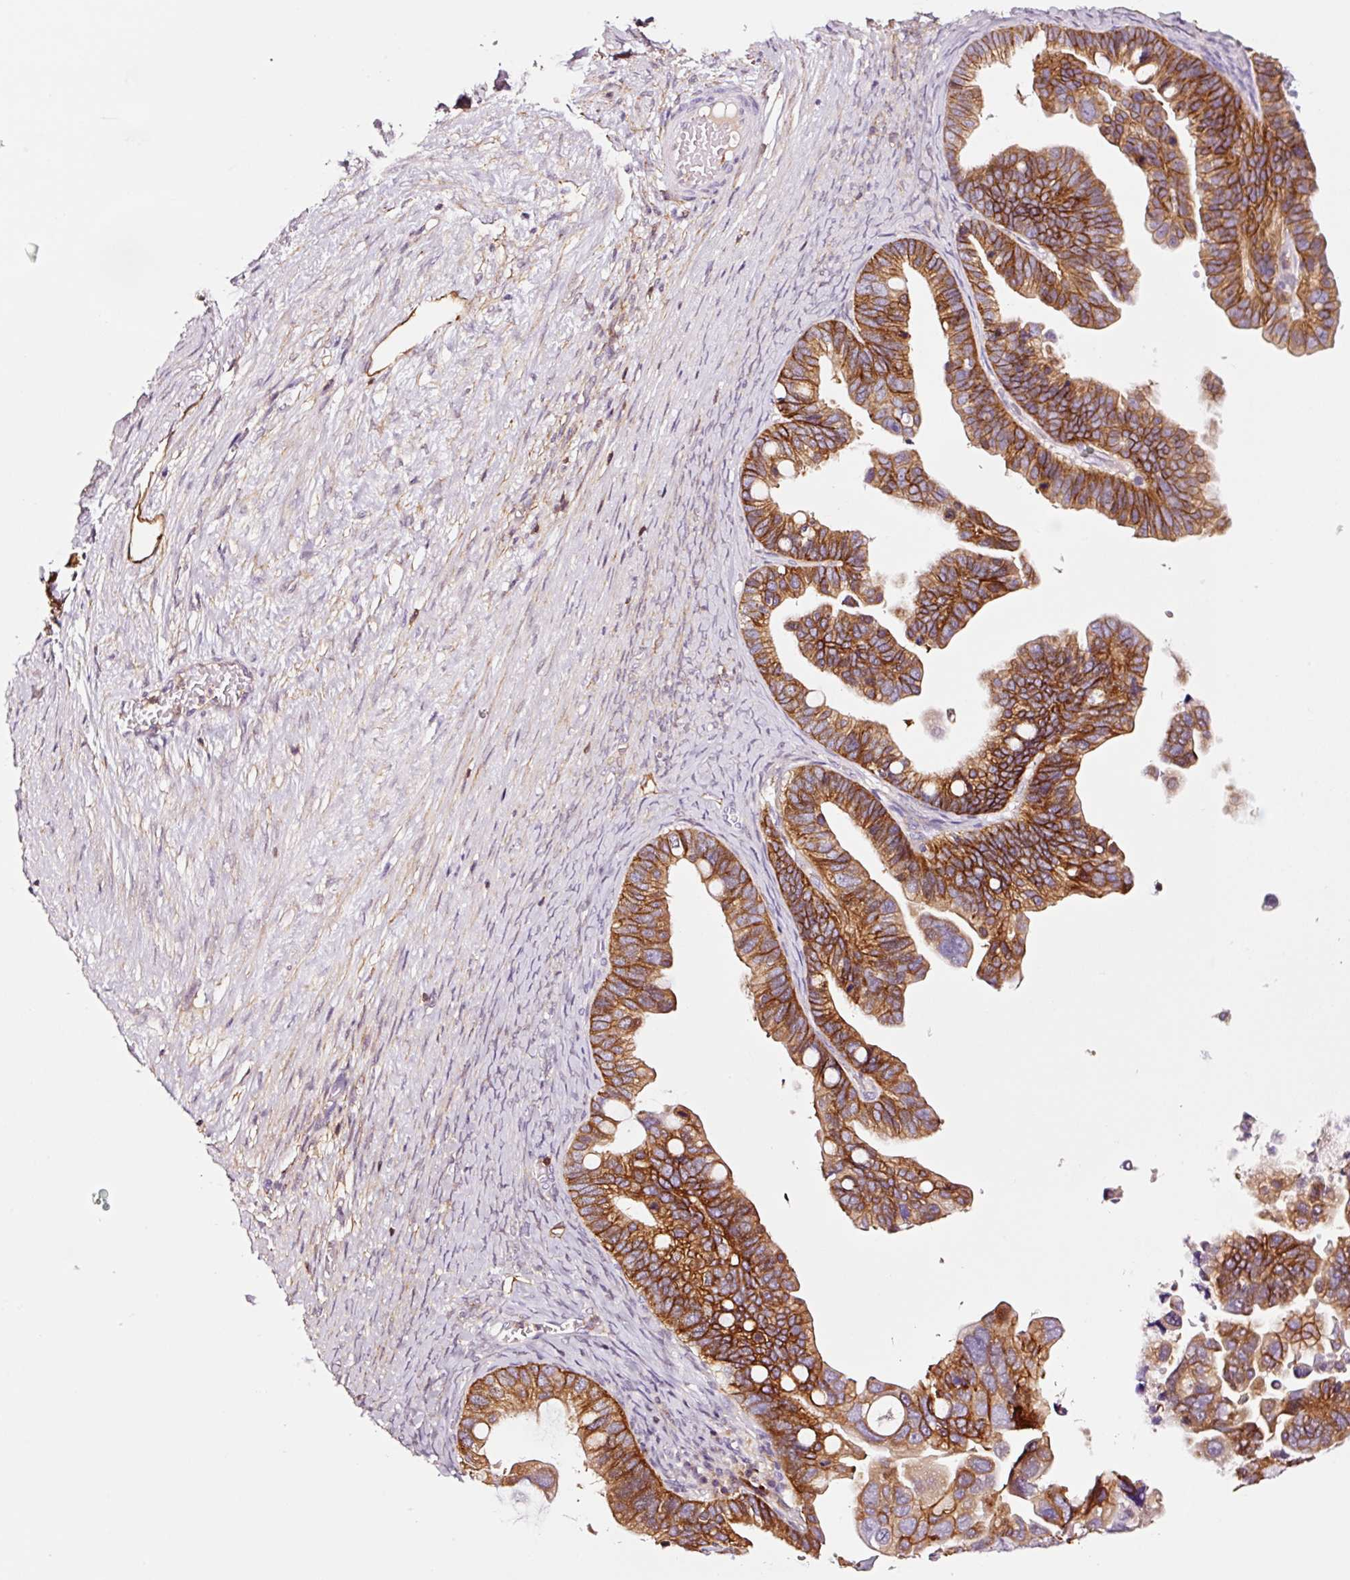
{"staining": {"intensity": "moderate", "quantity": ">75%", "location": "cytoplasmic/membranous"}, "tissue": "ovarian cancer", "cell_type": "Tumor cells", "image_type": "cancer", "snomed": [{"axis": "morphology", "description": "Cystadenocarcinoma, serous, NOS"}, {"axis": "topography", "description": "Ovary"}], "caption": "Protein expression analysis of ovarian cancer shows moderate cytoplasmic/membranous positivity in about >75% of tumor cells. Nuclei are stained in blue.", "gene": "ADD3", "patient": {"sex": "female", "age": 56}}